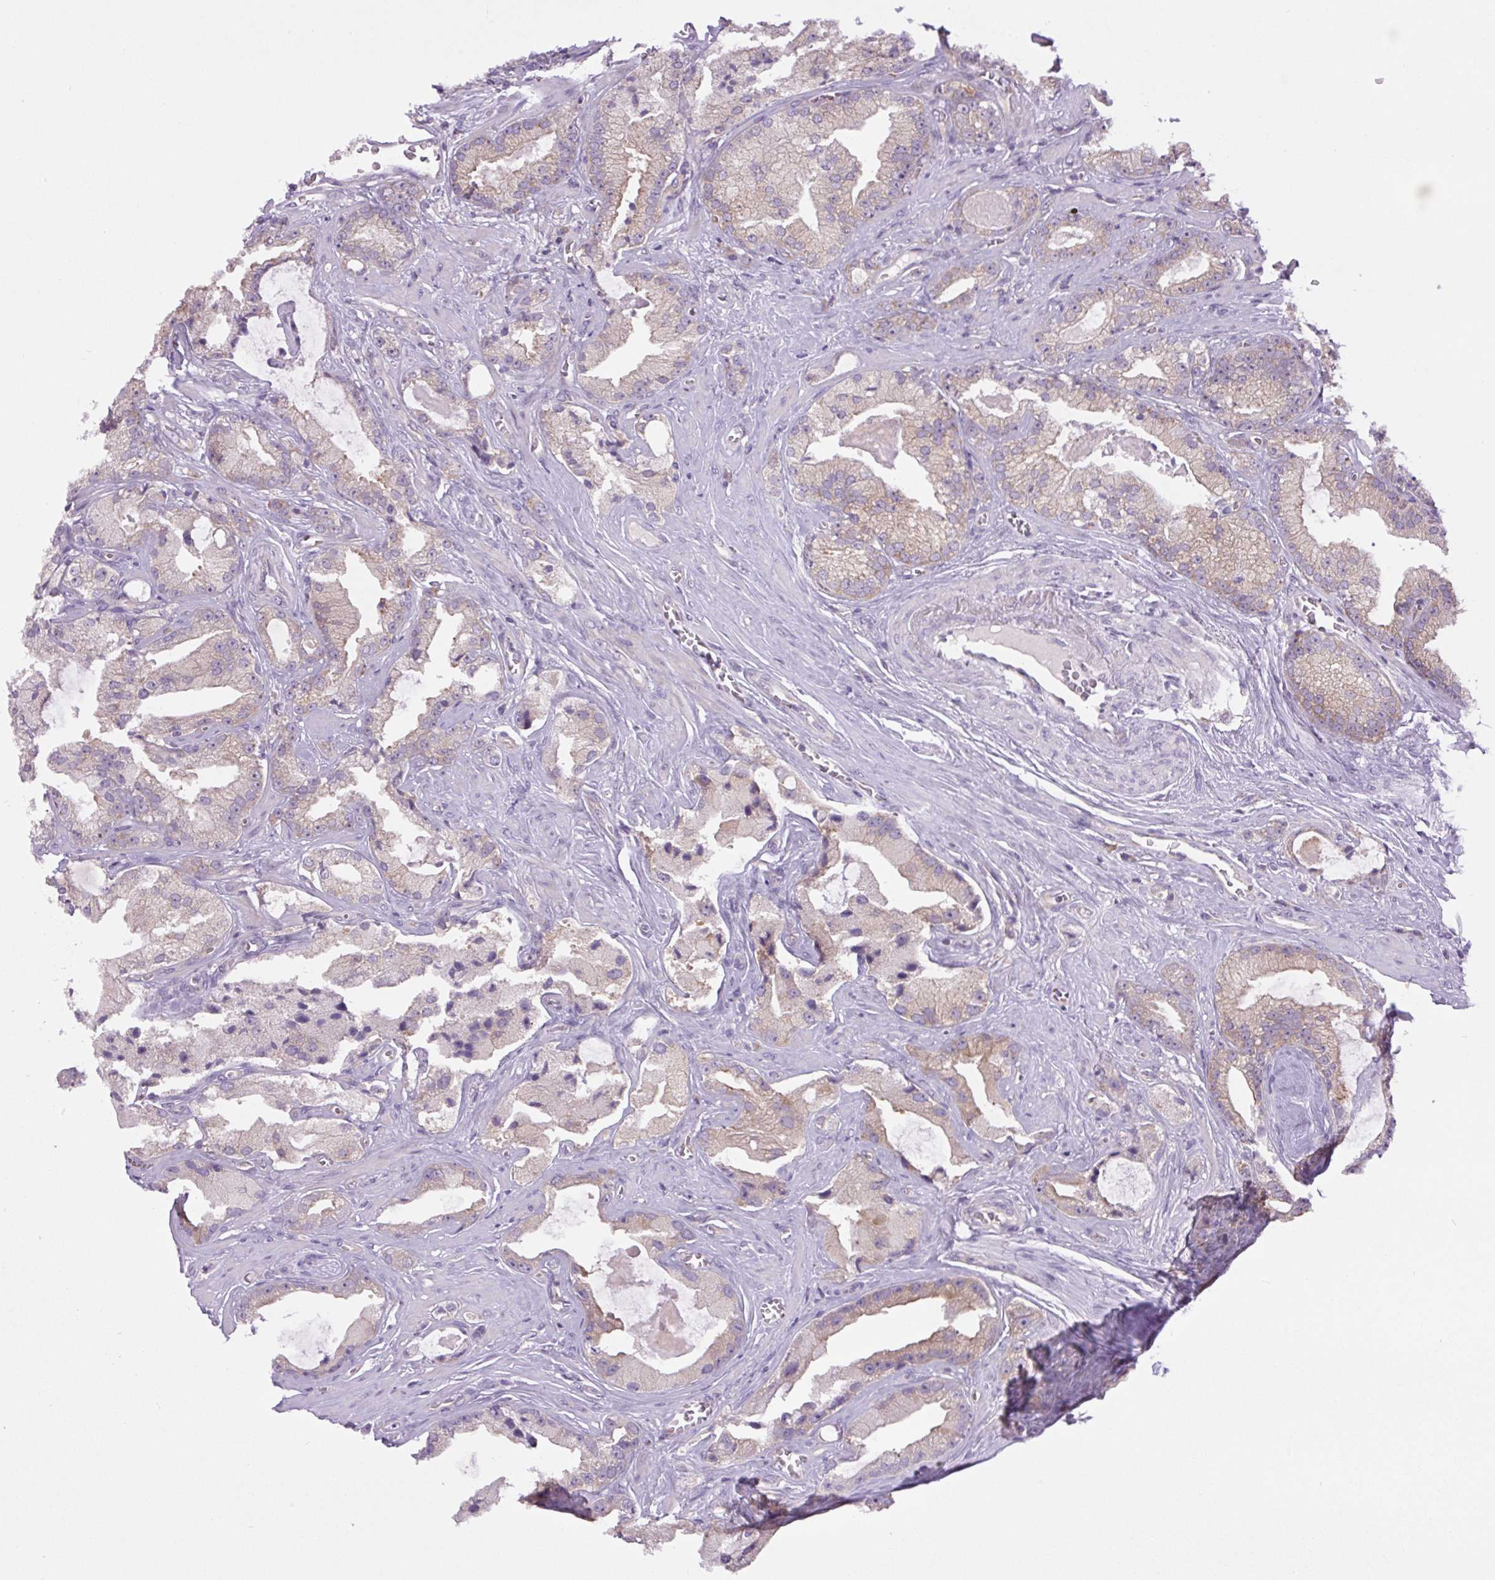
{"staining": {"intensity": "weak", "quantity": "25%-75%", "location": "cytoplasmic/membranous"}, "tissue": "prostate cancer", "cell_type": "Tumor cells", "image_type": "cancer", "snomed": [{"axis": "morphology", "description": "Adenocarcinoma, High grade"}, {"axis": "topography", "description": "Prostate"}], "caption": "Immunohistochemistry (IHC) of human prostate cancer (adenocarcinoma (high-grade)) exhibits low levels of weak cytoplasmic/membranous staining in about 25%-75% of tumor cells. (DAB IHC with brightfield microscopy, high magnification).", "gene": "MINK1", "patient": {"sex": "male", "age": 68}}